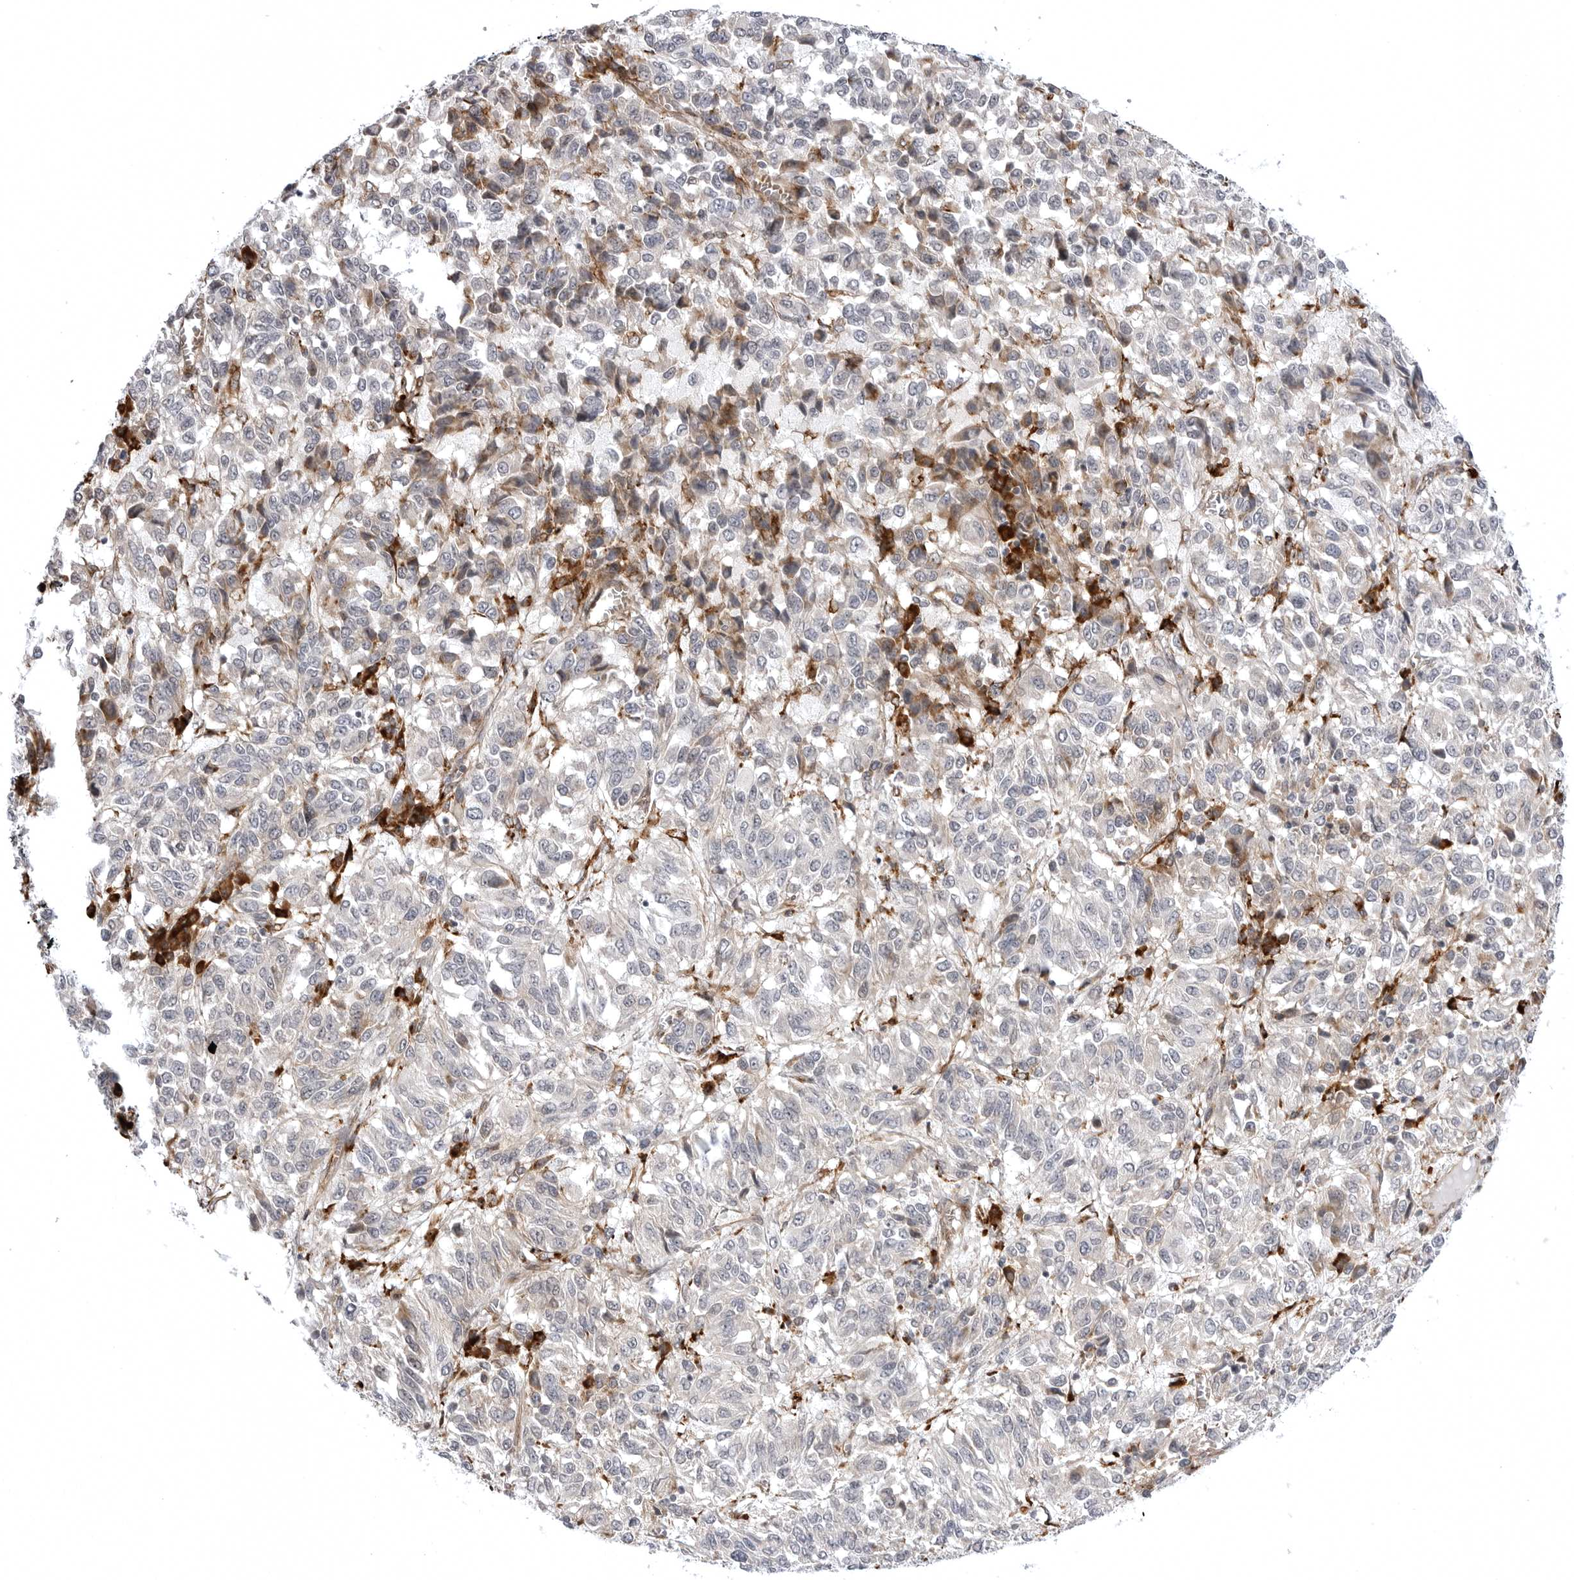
{"staining": {"intensity": "negative", "quantity": "none", "location": "none"}, "tissue": "melanoma", "cell_type": "Tumor cells", "image_type": "cancer", "snomed": [{"axis": "morphology", "description": "Malignant melanoma, Metastatic site"}, {"axis": "topography", "description": "Lung"}], "caption": "An immunohistochemistry histopathology image of malignant melanoma (metastatic site) is shown. There is no staining in tumor cells of malignant melanoma (metastatic site). The staining is performed using DAB (3,3'-diaminobenzidine) brown chromogen with nuclei counter-stained in using hematoxylin.", "gene": "ARL5A", "patient": {"sex": "male", "age": 64}}